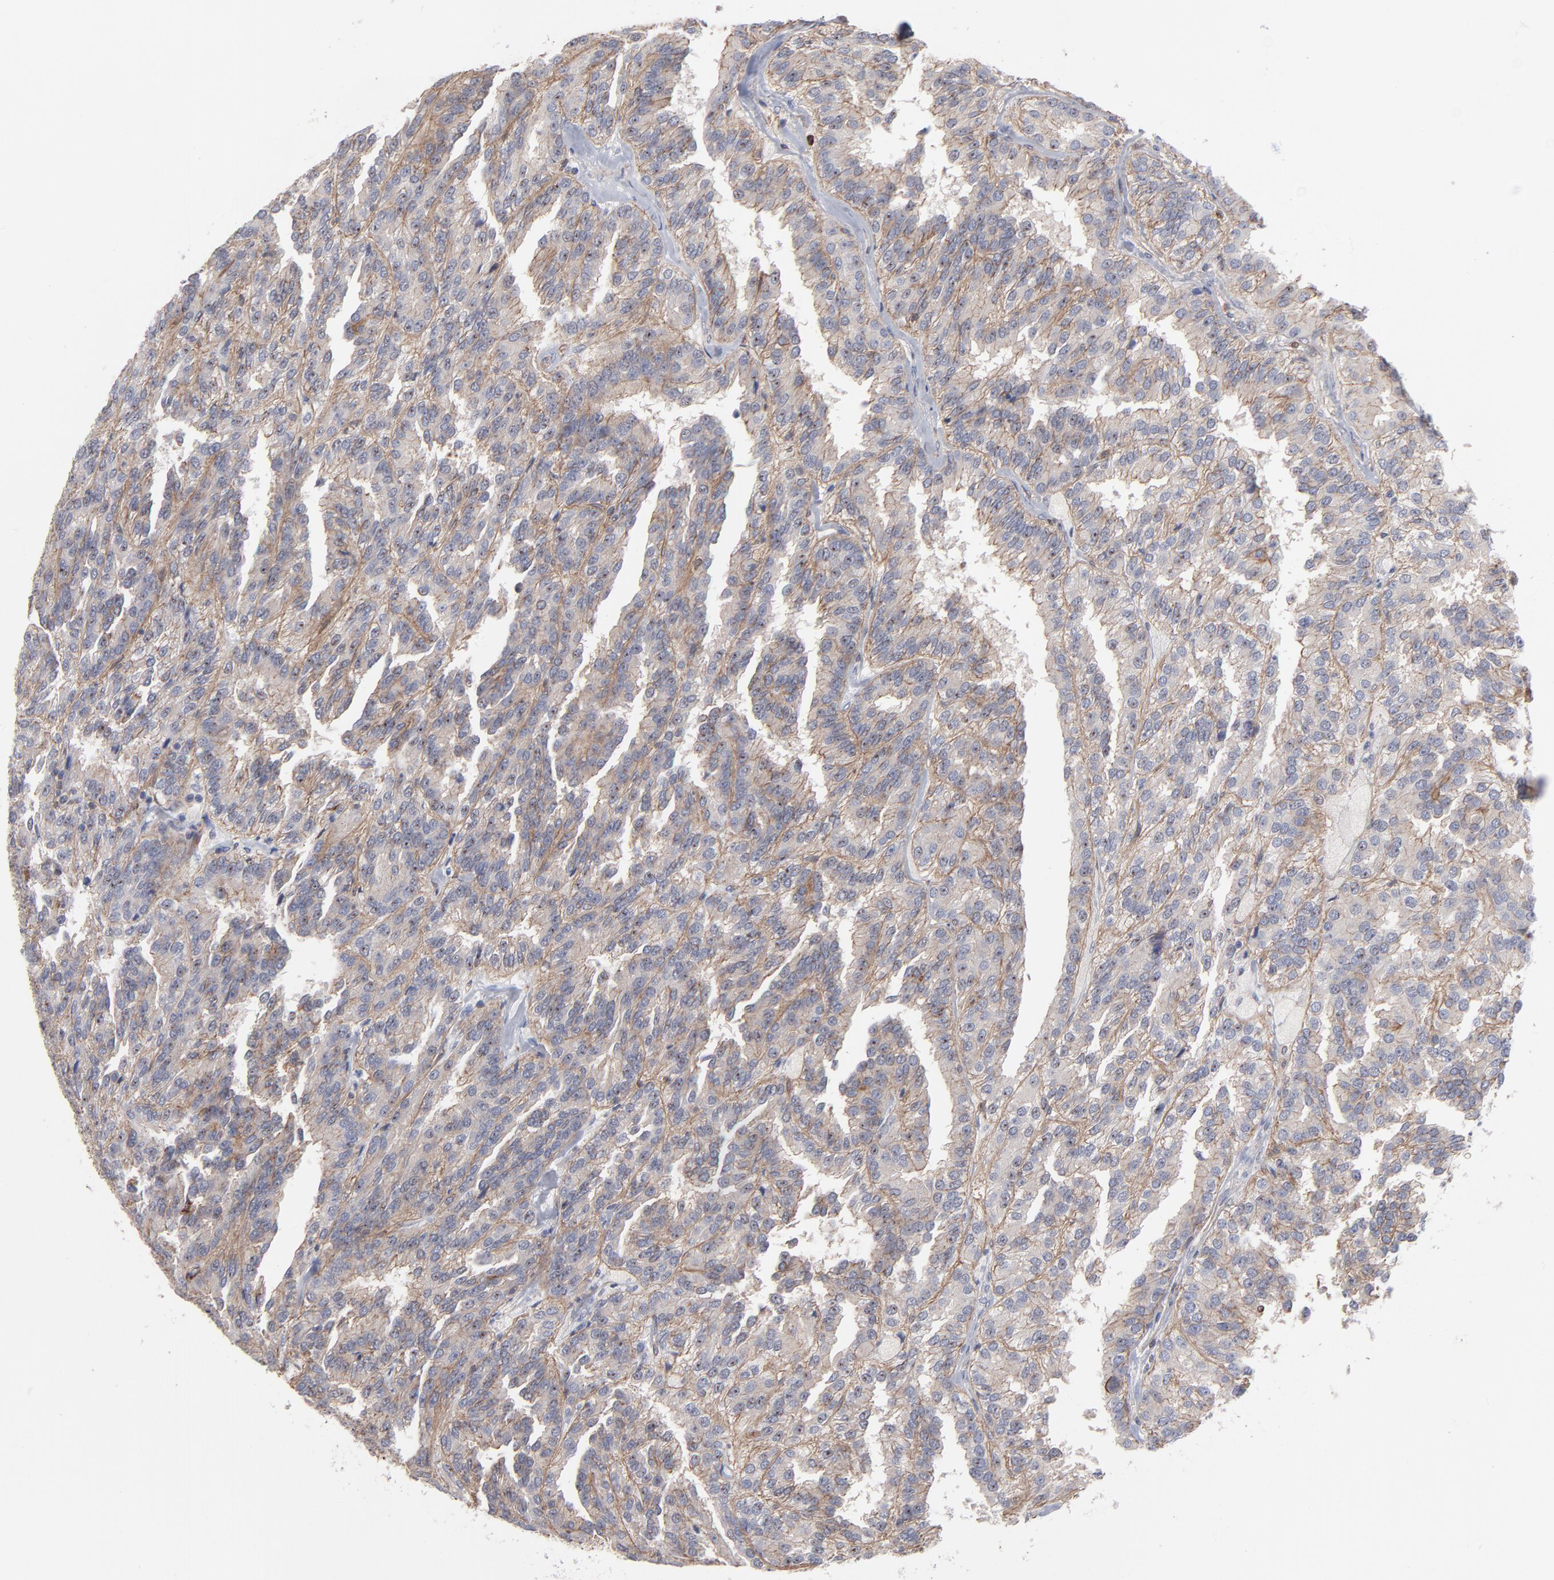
{"staining": {"intensity": "weak", "quantity": ">75%", "location": "cytoplasmic/membranous"}, "tissue": "renal cancer", "cell_type": "Tumor cells", "image_type": "cancer", "snomed": [{"axis": "morphology", "description": "Adenocarcinoma, NOS"}, {"axis": "topography", "description": "Kidney"}], "caption": "Renal adenocarcinoma stained with DAB immunohistochemistry demonstrates low levels of weak cytoplasmic/membranous expression in approximately >75% of tumor cells.", "gene": "PXN", "patient": {"sex": "male", "age": 46}}